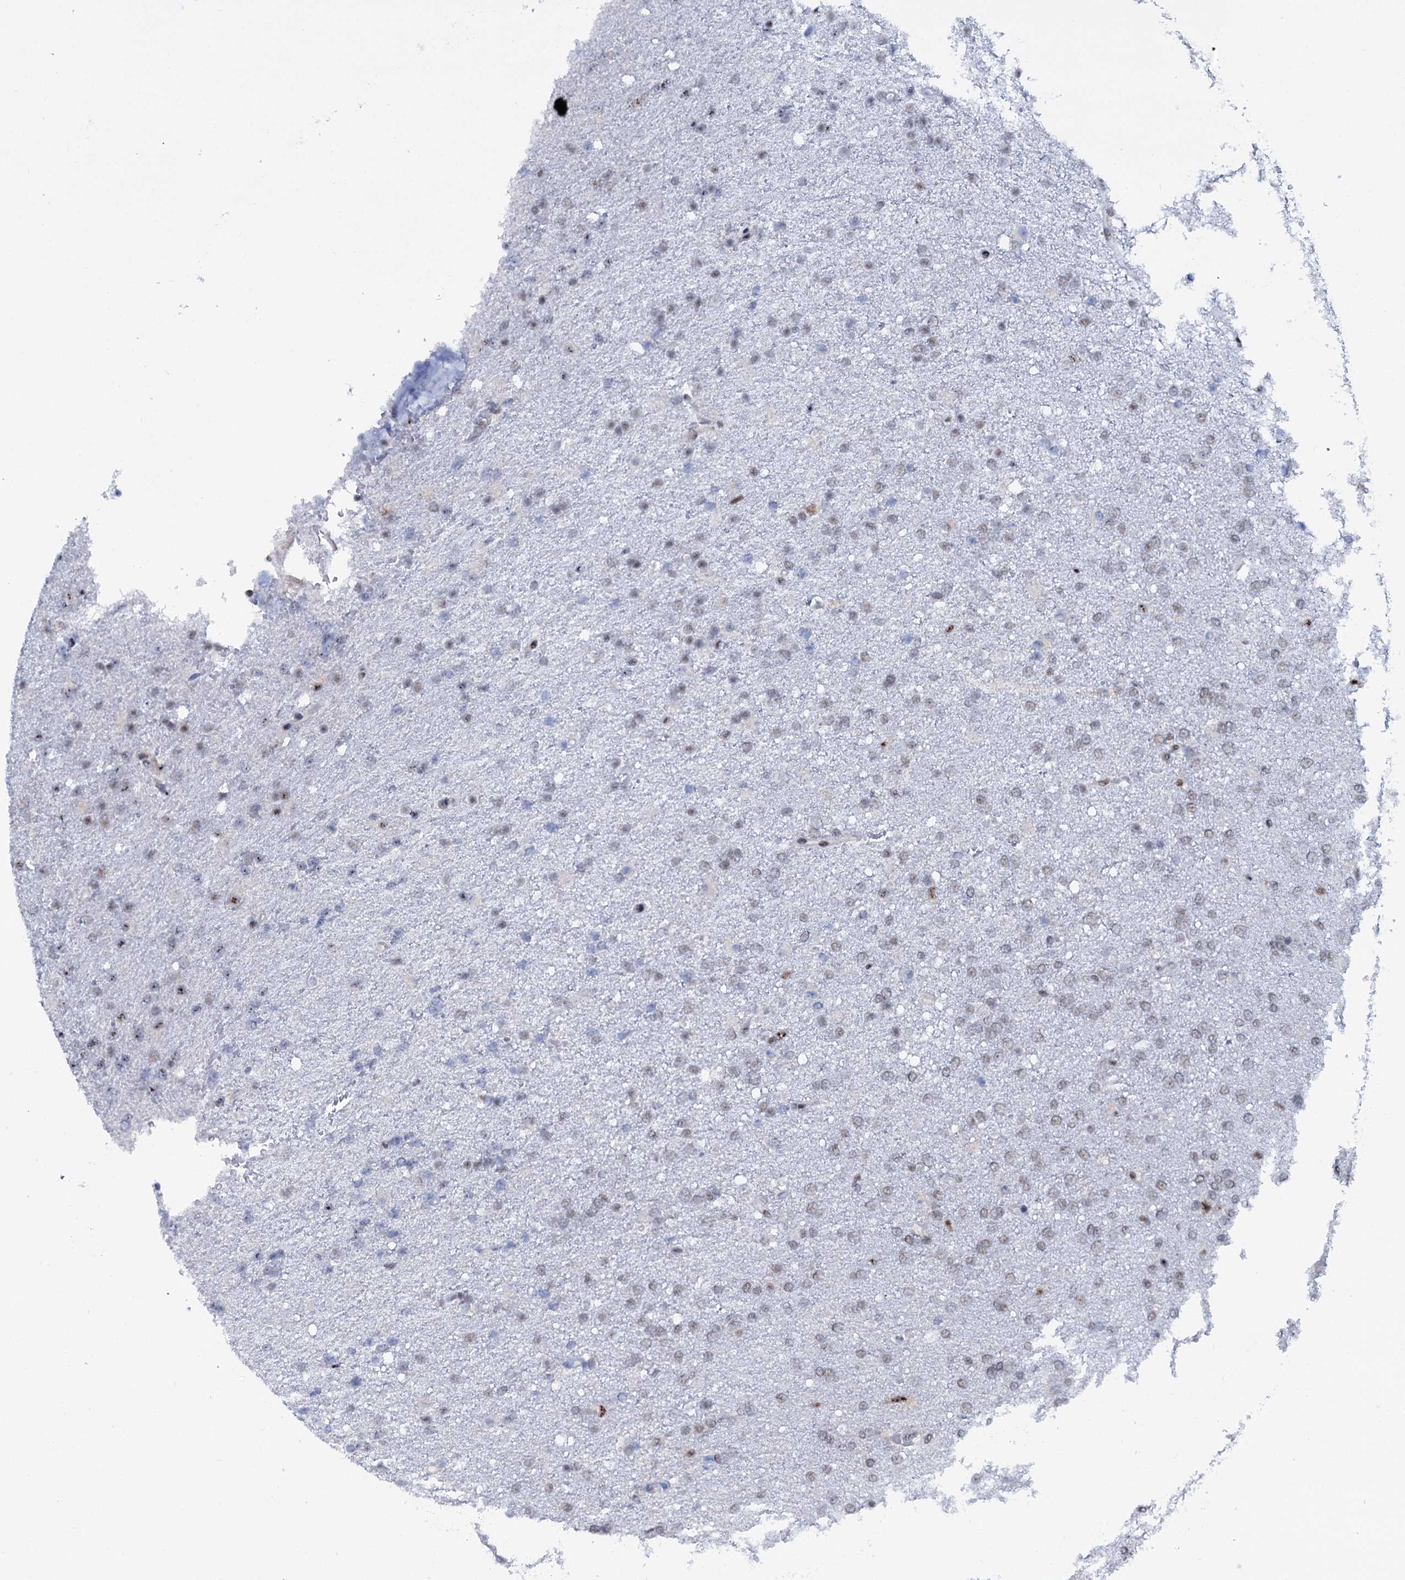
{"staining": {"intensity": "weak", "quantity": "25%-75%", "location": "nuclear"}, "tissue": "glioma", "cell_type": "Tumor cells", "image_type": "cancer", "snomed": [{"axis": "morphology", "description": "Glioma, malignant, High grade"}, {"axis": "topography", "description": "Brain"}], "caption": "Brown immunohistochemical staining in human glioma demonstrates weak nuclear expression in about 25%-75% of tumor cells. (Brightfield microscopy of DAB IHC at high magnification).", "gene": "SREK1", "patient": {"sex": "male", "age": 72}}